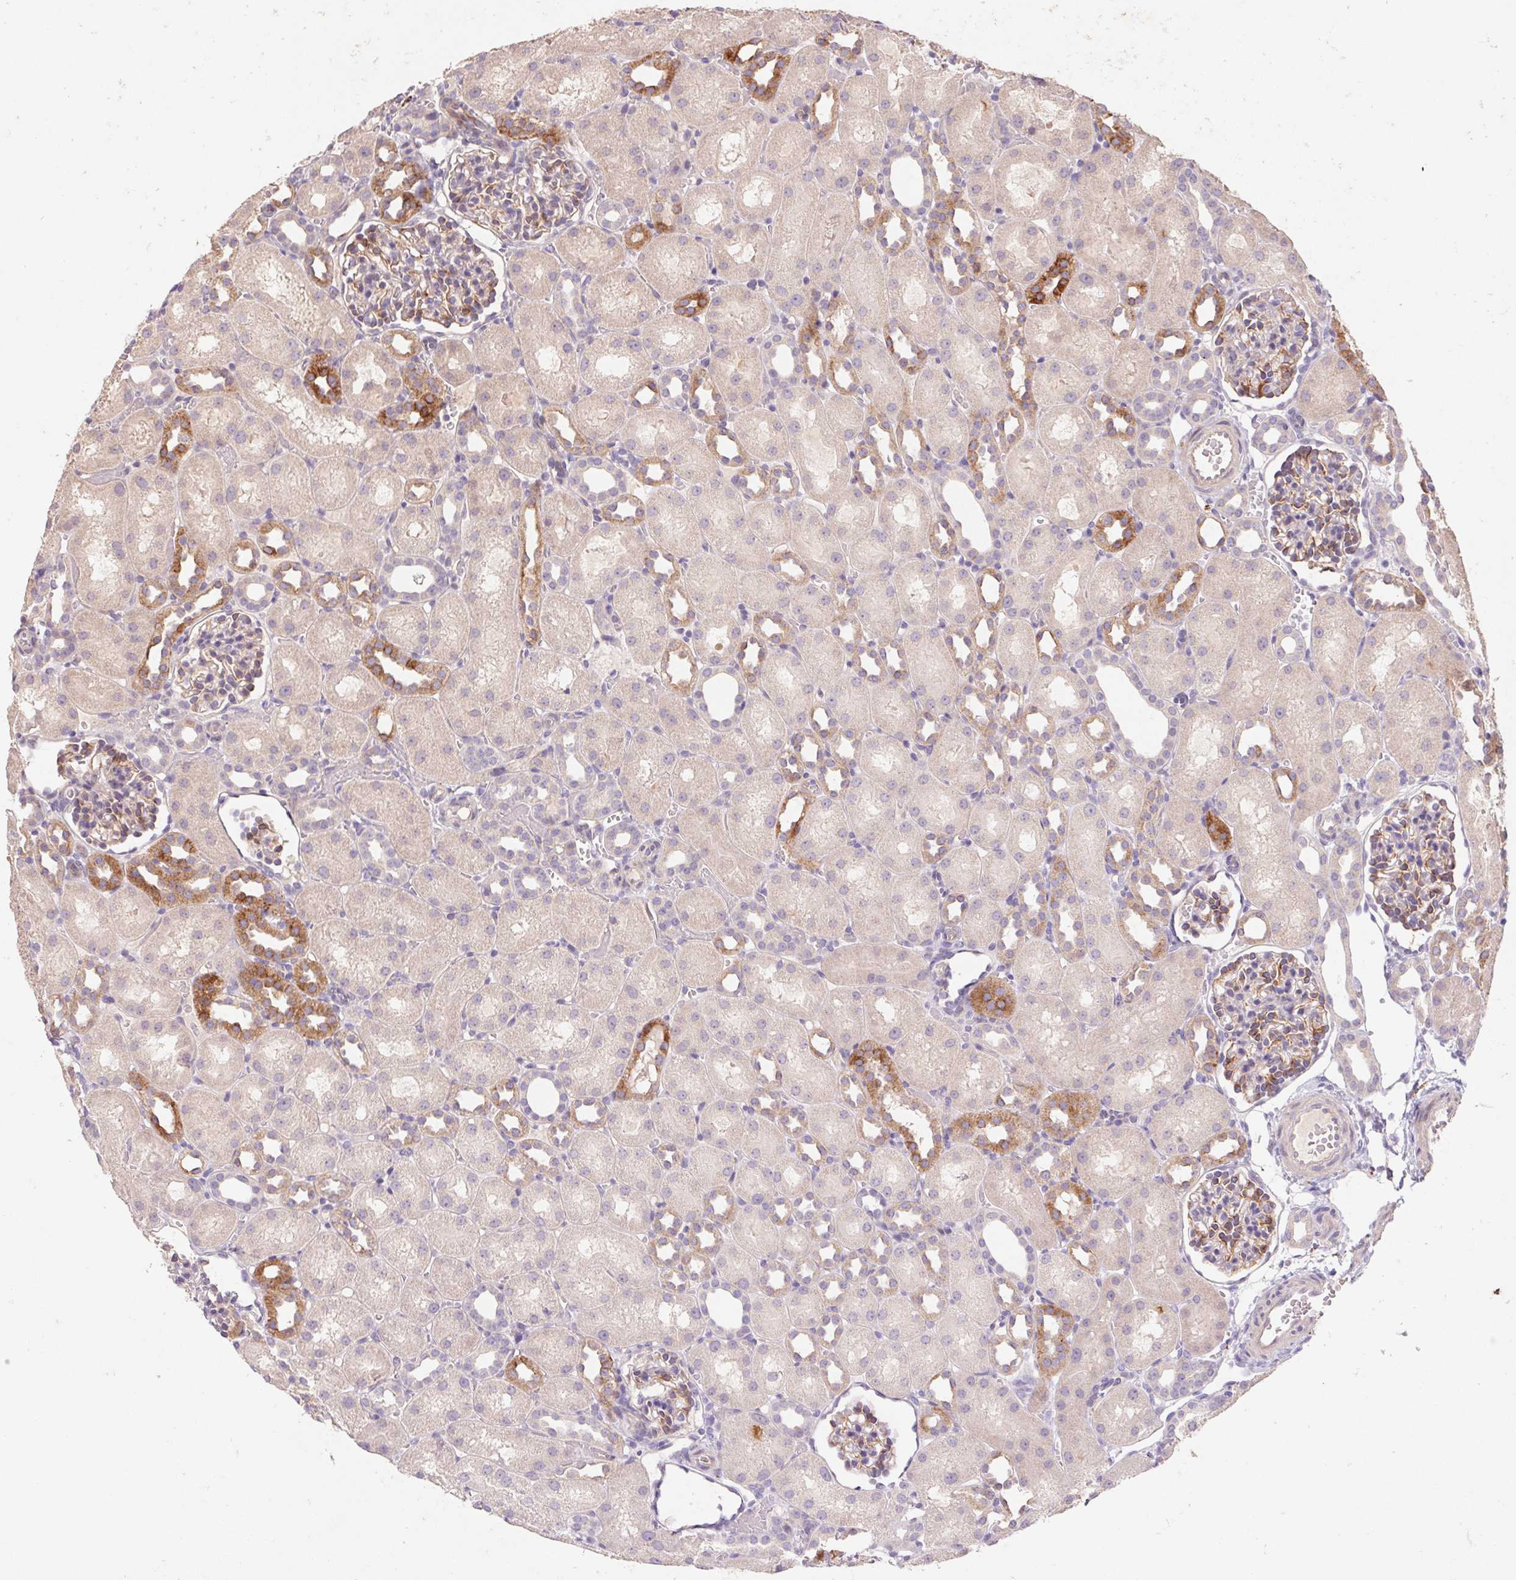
{"staining": {"intensity": "moderate", "quantity": "<25%", "location": "cytoplasmic/membranous"}, "tissue": "kidney", "cell_type": "Cells in glomeruli", "image_type": "normal", "snomed": [{"axis": "morphology", "description": "Normal tissue, NOS"}, {"axis": "topography", "description": "Kidney"}], "caption": "Immunohistochemistry (IHC) of unremarkable human kidney reveals low levels of moderate cytoplasmic/membranous expression in about <25% of cells in glomeruli.", "gene": "GRM2", "patient": {"sex": "male", "age": 1}}